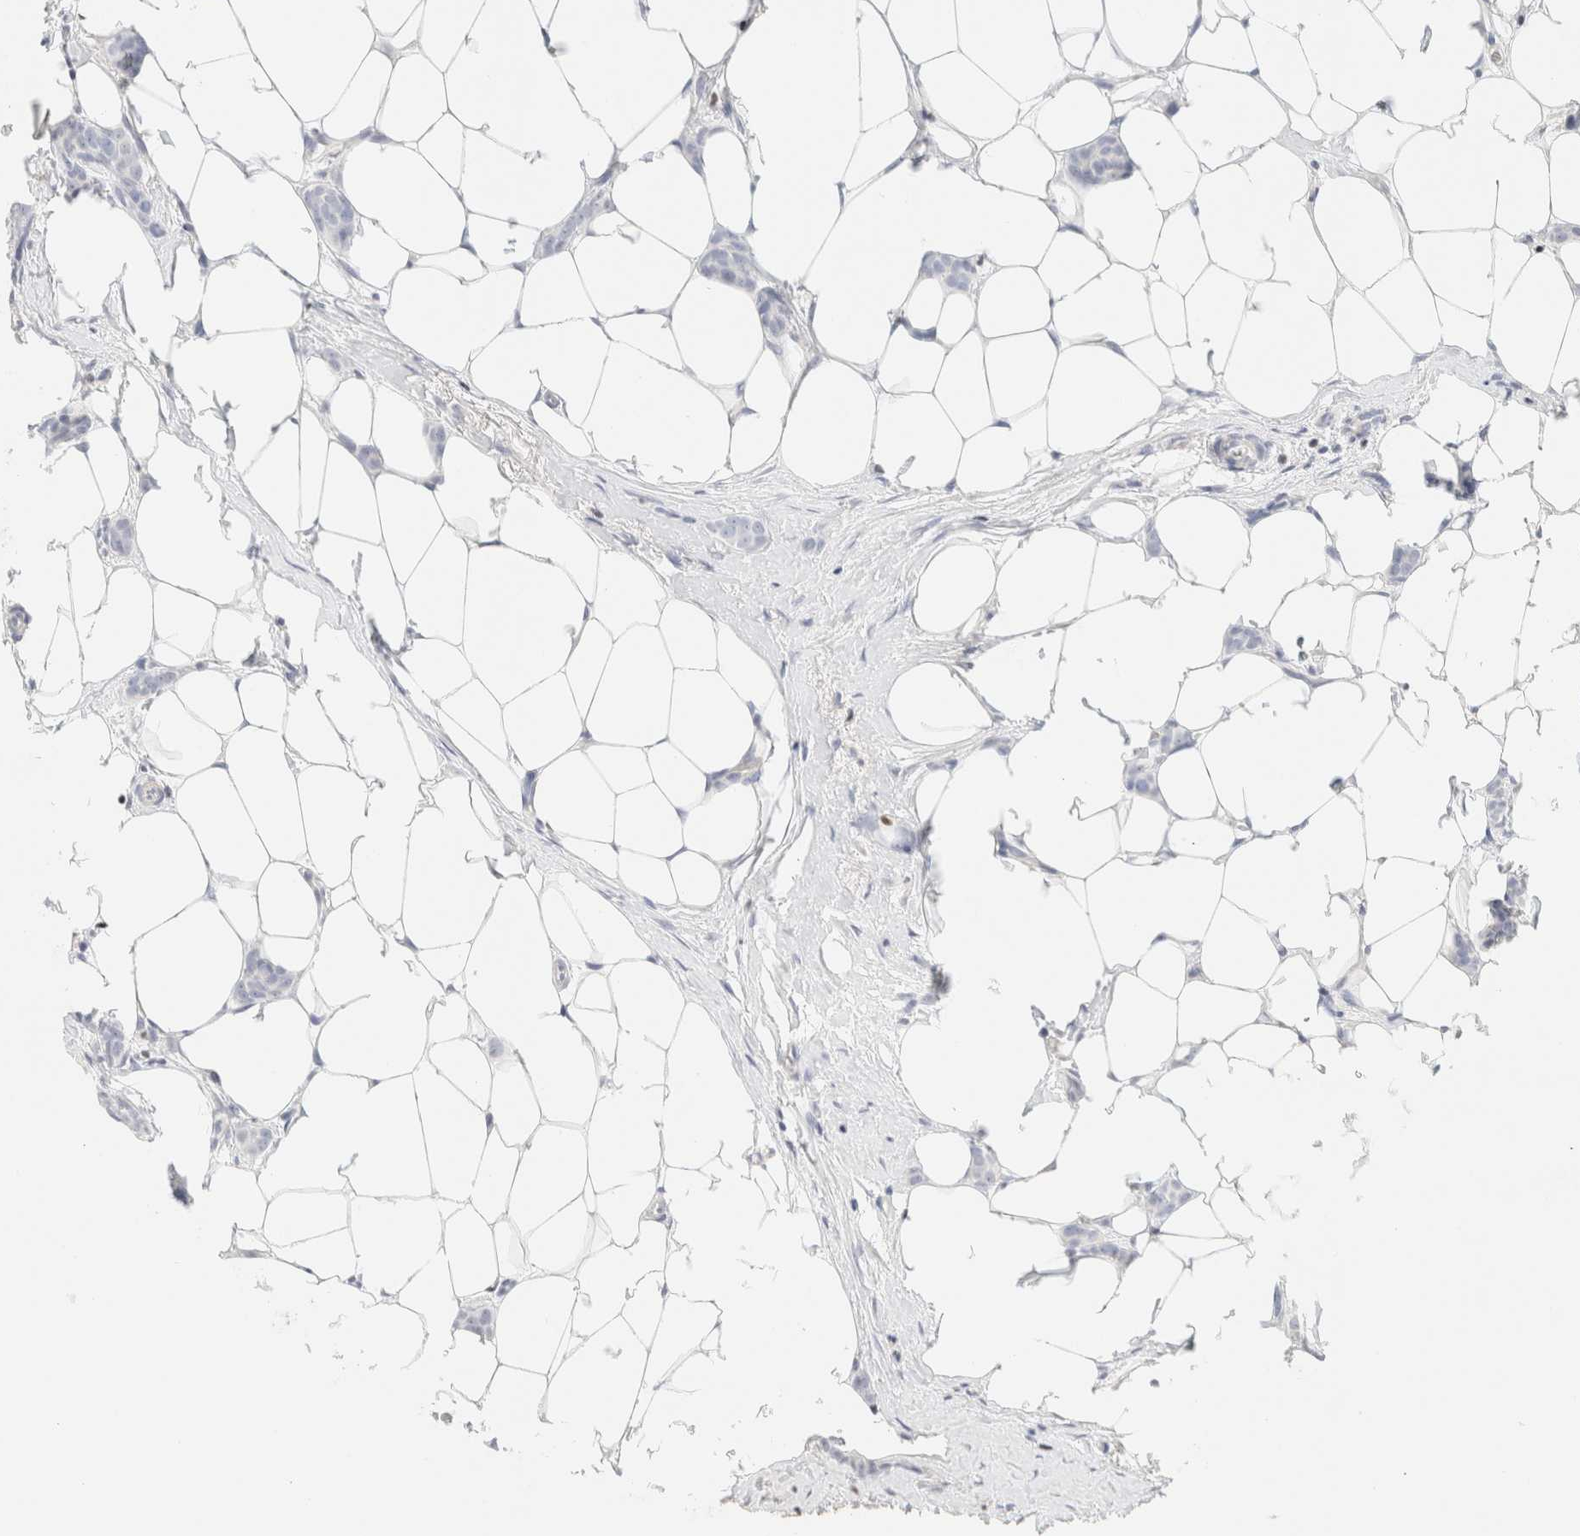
{"staining": {"intensity": "negative", "quantity": "none", "location": "none"}, "tissue": "breast cancer", "cell_type": "Tumor cells", "image_type": "cancer", "snomed": [{"axis": "morphology", "description": "Lobular carcinoma"}, {"axis": "topography", "description": "Skin"}, {"axis": "topography", "description": "Breast"}], "caption": "This is an IHC photomicrograph of human breast cancer. There is no expression in tumor cells.", "gene": "IKZF3", "patient": {"sex": "female", "age": 46}}